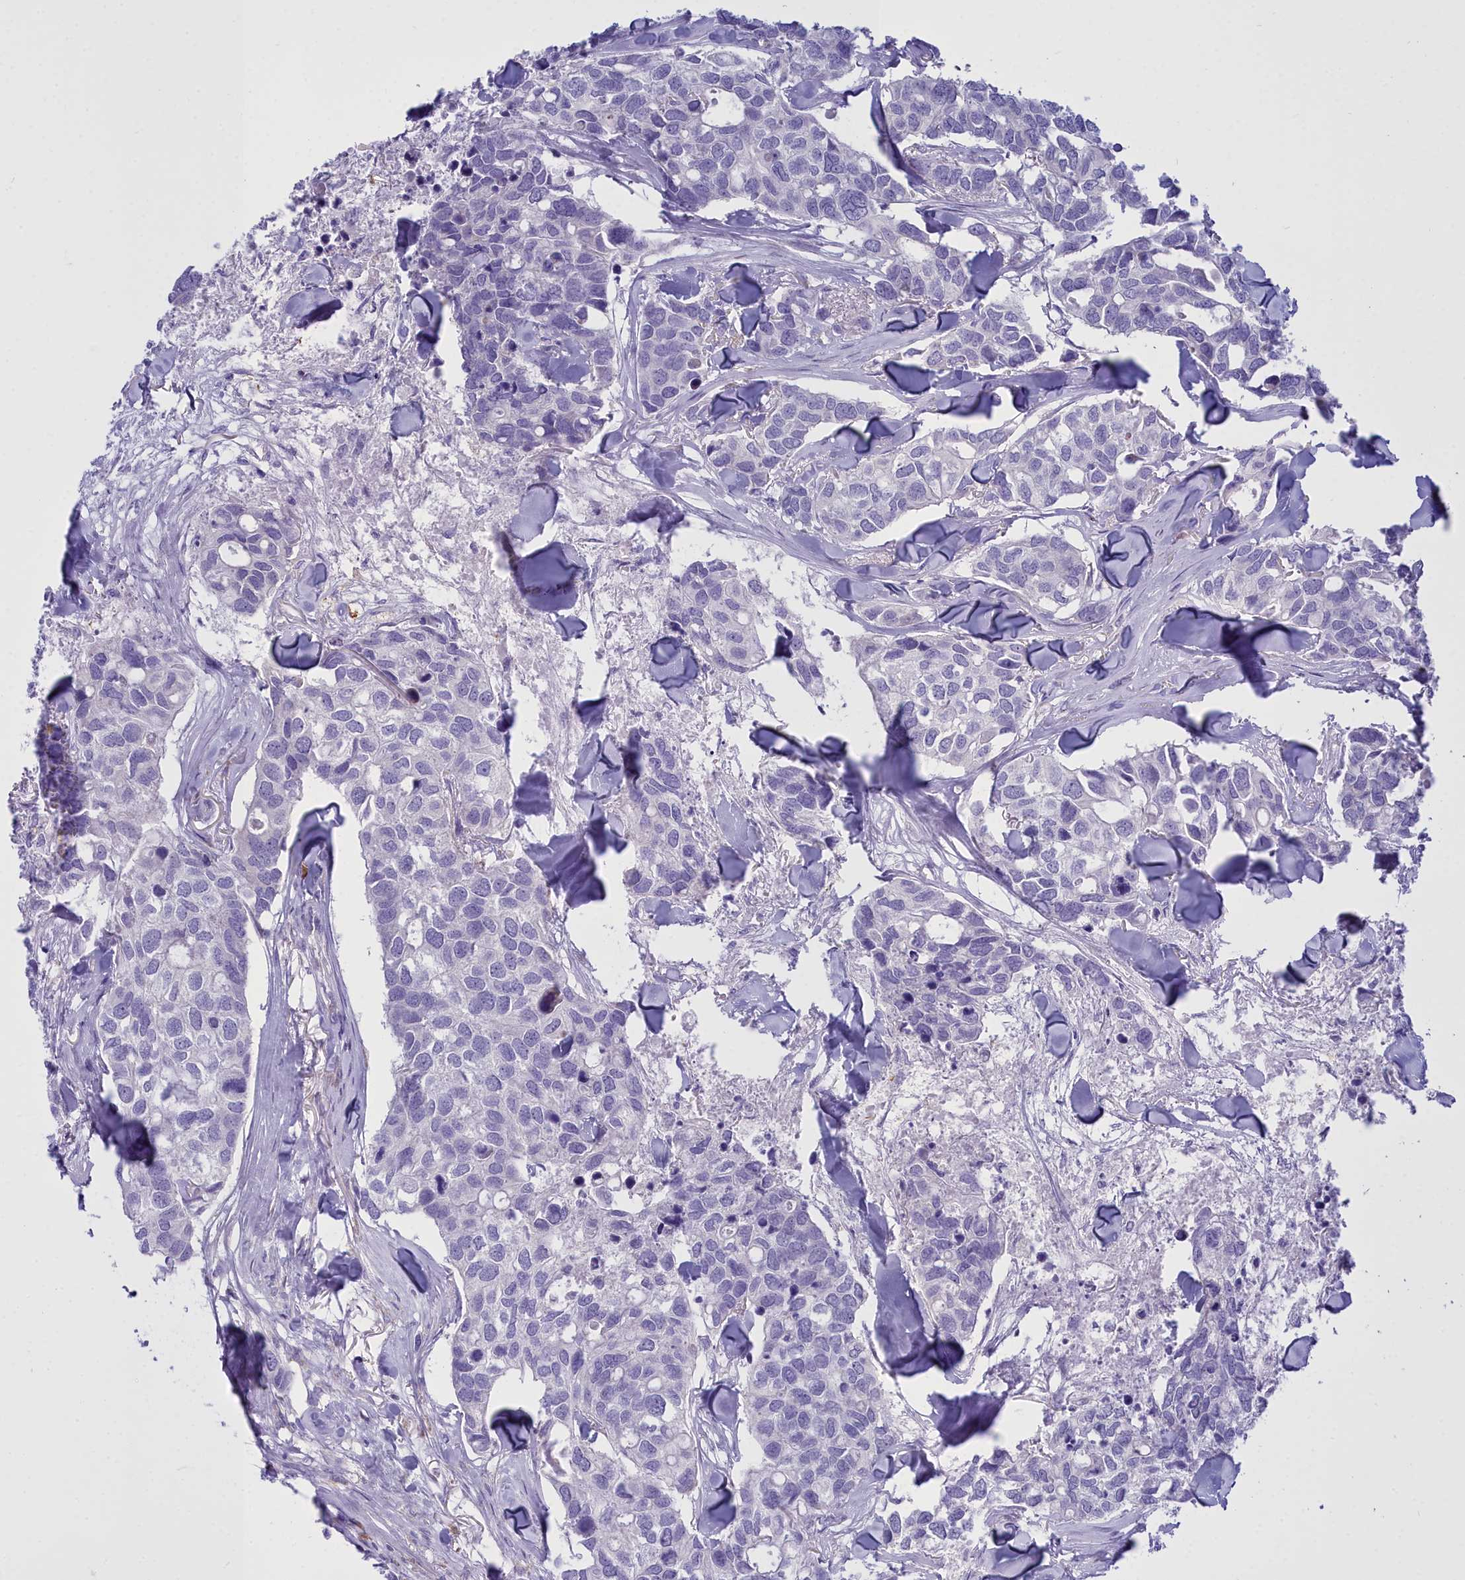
{"staining": {"intensity": "negative", "quantity": "none", "location": "none"}, "tissue": "breast cancer", "cell_type": "Tumor cells", "image_type": "cancer", "snomed": [{"axis": "morphology", "description": "Duct carcinoma"}, {"axis": "topography", "description": "Breast"}], "caption": "Image shows no protein staining in tumor cells of invasive ductal carcinoma (breast) tissue.", "gene": "CD5", "patient": {"sex": "female", "age": 83}}